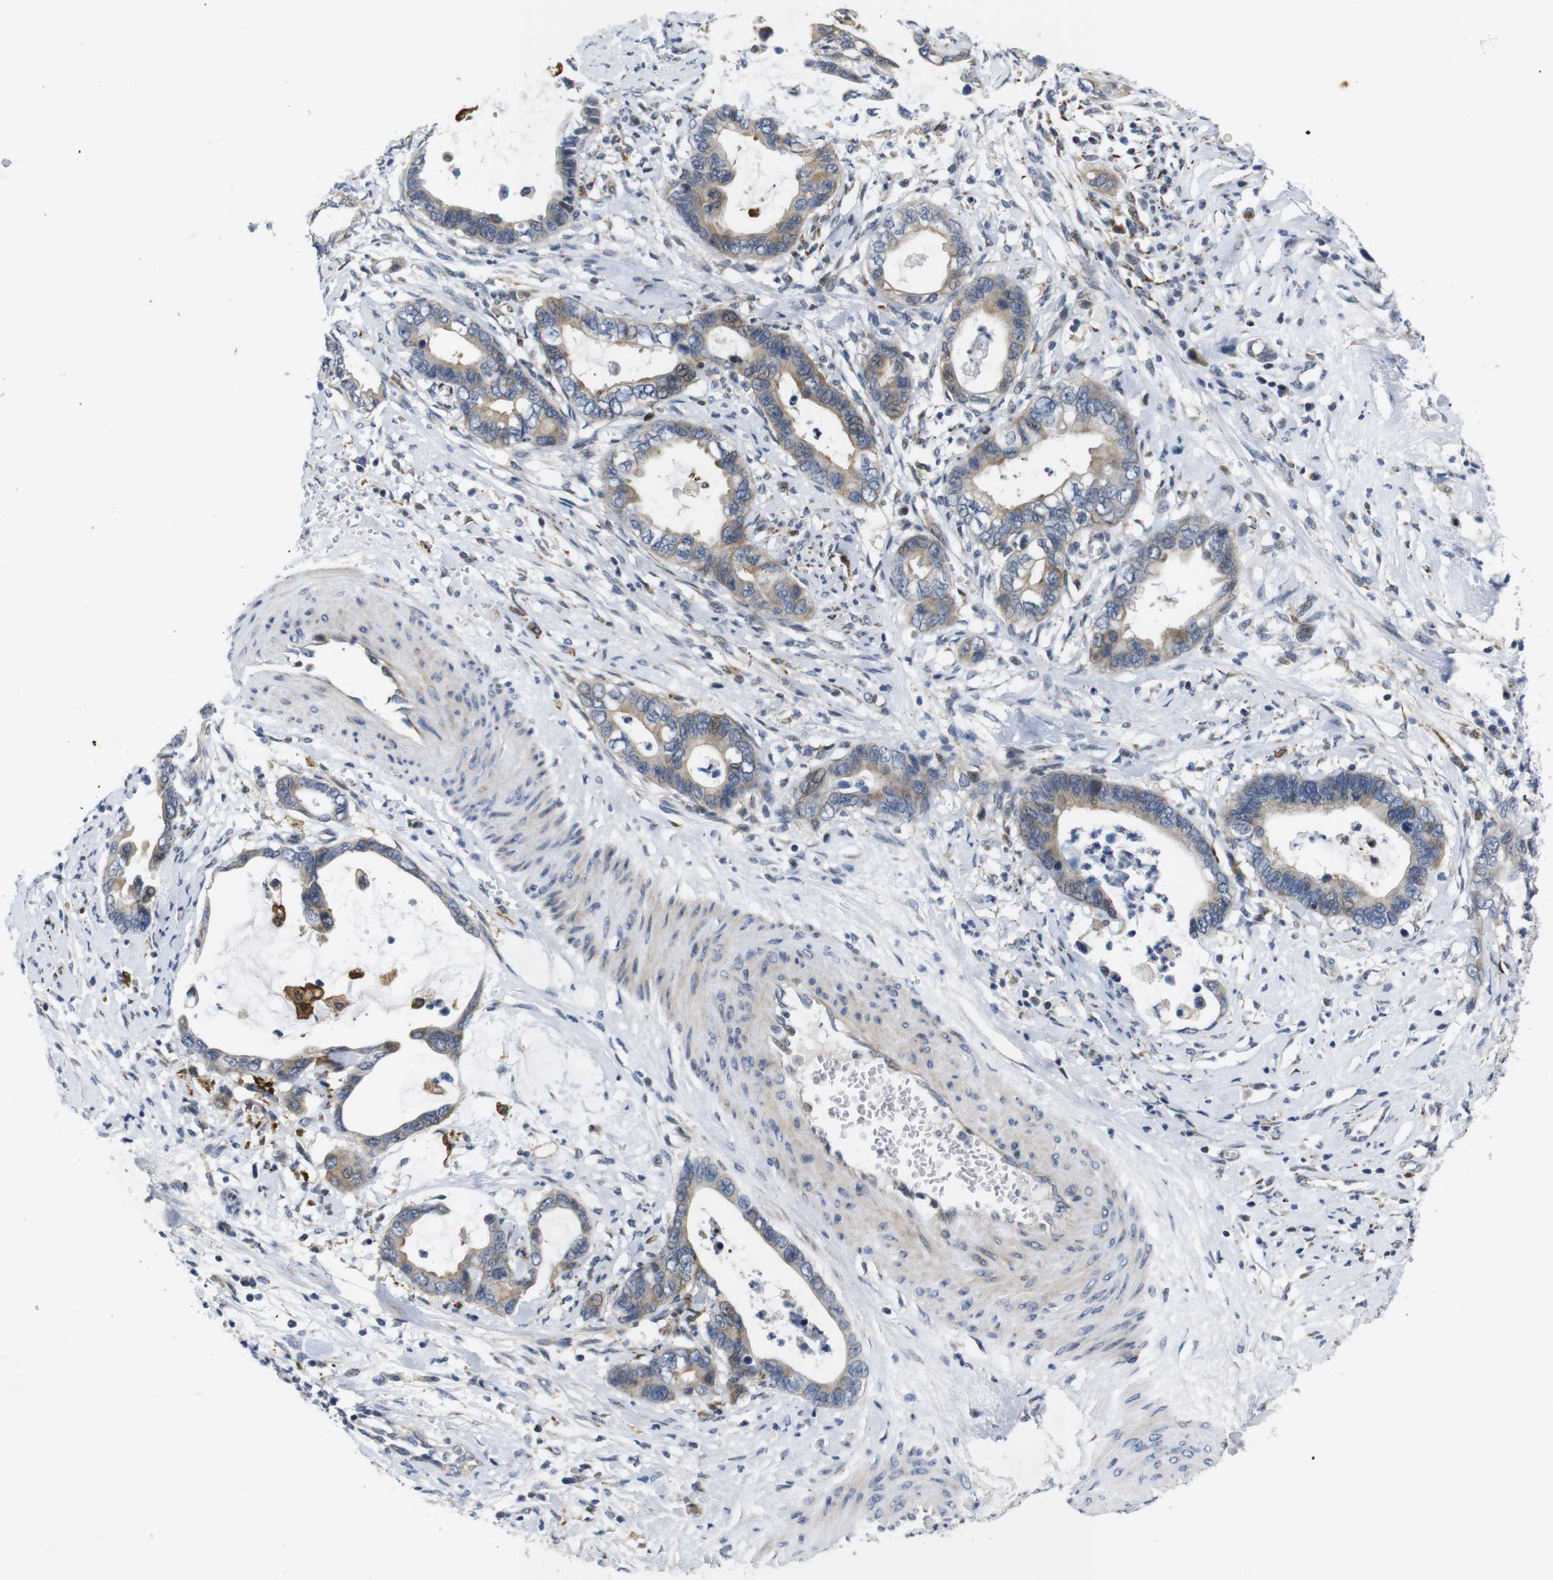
{"staining": {"intensity": "weak", "quantity": ">75%", "location": "cytoplasmic/membranous"}, "tissue": "cervical cancer", "cell_type": "Tumor cells", "image_type": "cancer", "snomed": [{"axis": "morphology", "description": "Adenocarcinoma, NOS"}, {"axis": "topography", "description": "Cervix"}], "caption": "Immunohistochemical staining of human cervical cancer displays weak cytoplasmic/membranous protein staining in about >75% of tumor cells.", "gene": "ROBO2", "patient": {"sex": "female", "age": 44}}